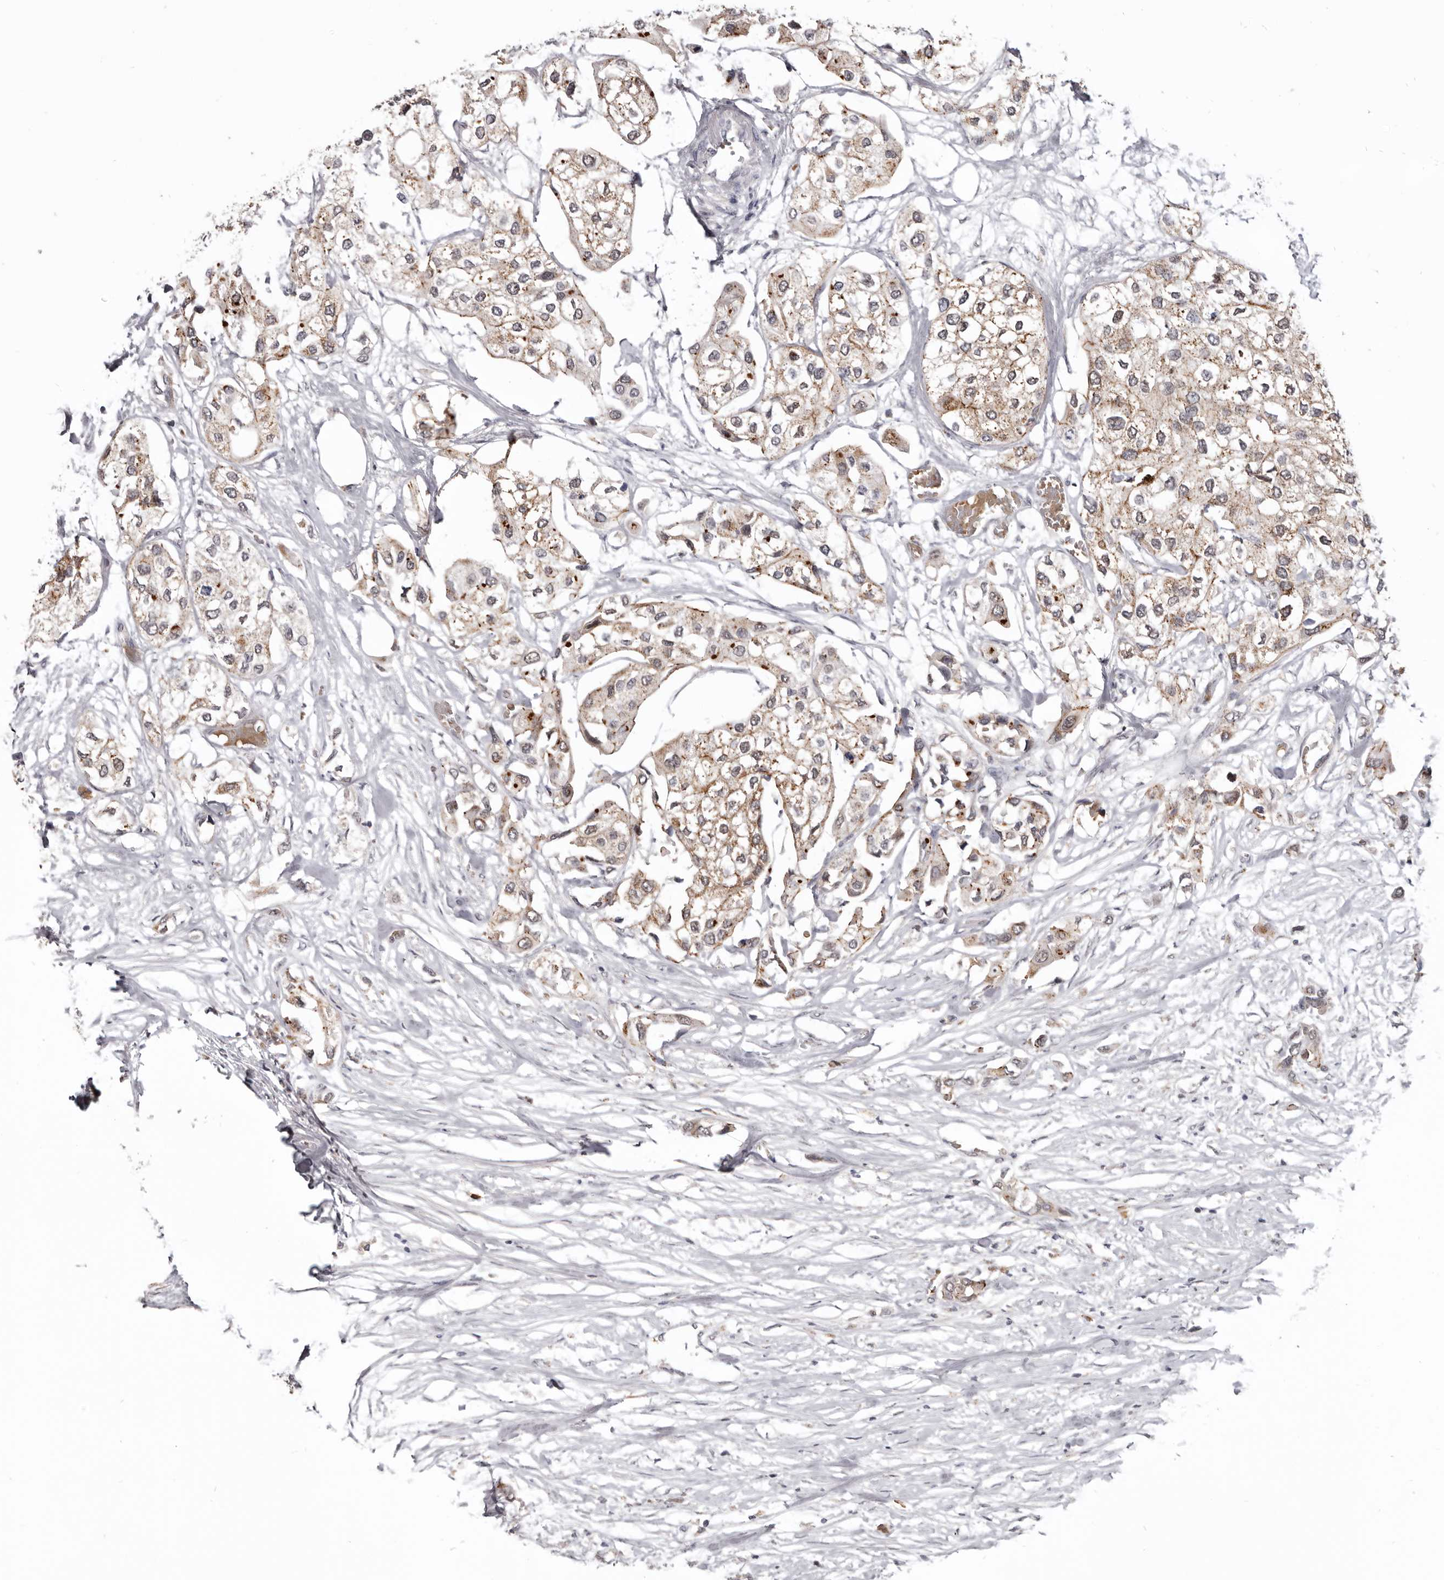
{"staining": {"intensity": "moderate", "quantity": ">75%", "location": "cytoplasmic/membranous"}, "tissue": "urothelial cancer", "cell_type": "Tumor cells", "image_type": "cancer", "snomed": [{"axis": "morphology", "description": "Urothelial carcinoma, High grade"}, {"axis": "topography", "description": "Urinary bladder"}], "caption": "Urothelial cancer stained for a protein (brown) shows moderate cytoplasmic/membranous positive staining in about >75% of tumor cells.", "gene": "CGN", "patient": {"sex": "male", "age": 64}}